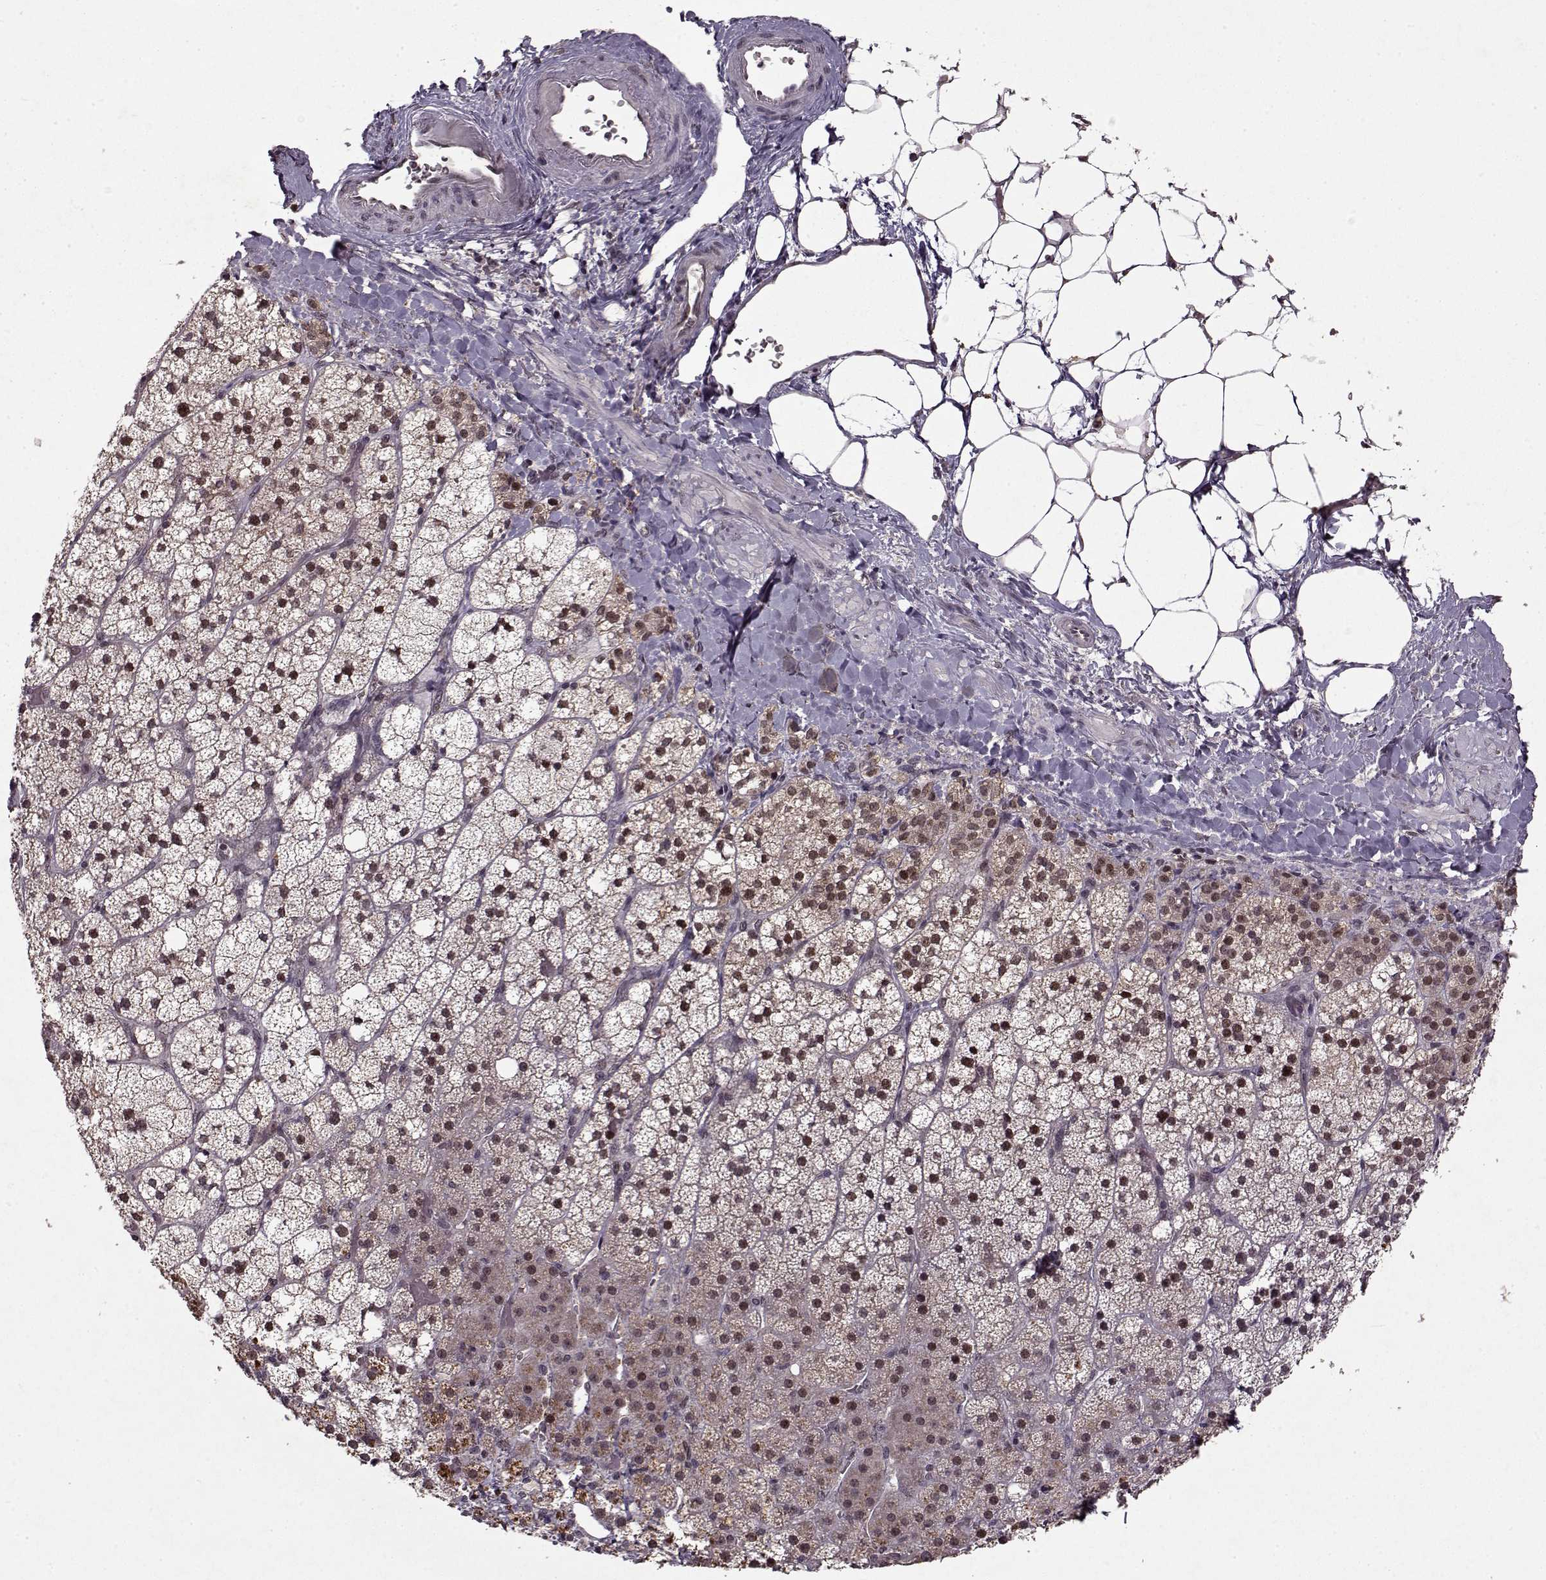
{"staining": {"intensity": "strong", "quantity": ">75%", "location": "cytoplasmic/membranous,nuclear"}, "tissue": "adrenal gland", "cell_type": "Glandular cells", "image_type": "normal", "snomed": [{"axis": "morphology", "description": "Normal tissue, NOS"}, {"axis": "topography", "description": "Adrenal gland"}], "caption": "The immunohistochemical stain highlights strong cytoplasmic/membranous,nuclear staining in glandular cells of unremarkable adrenal gland. Nuclei are stained in blue.", "gene": "PSMA7", "patient": {"sex": "male", "age": 53}}